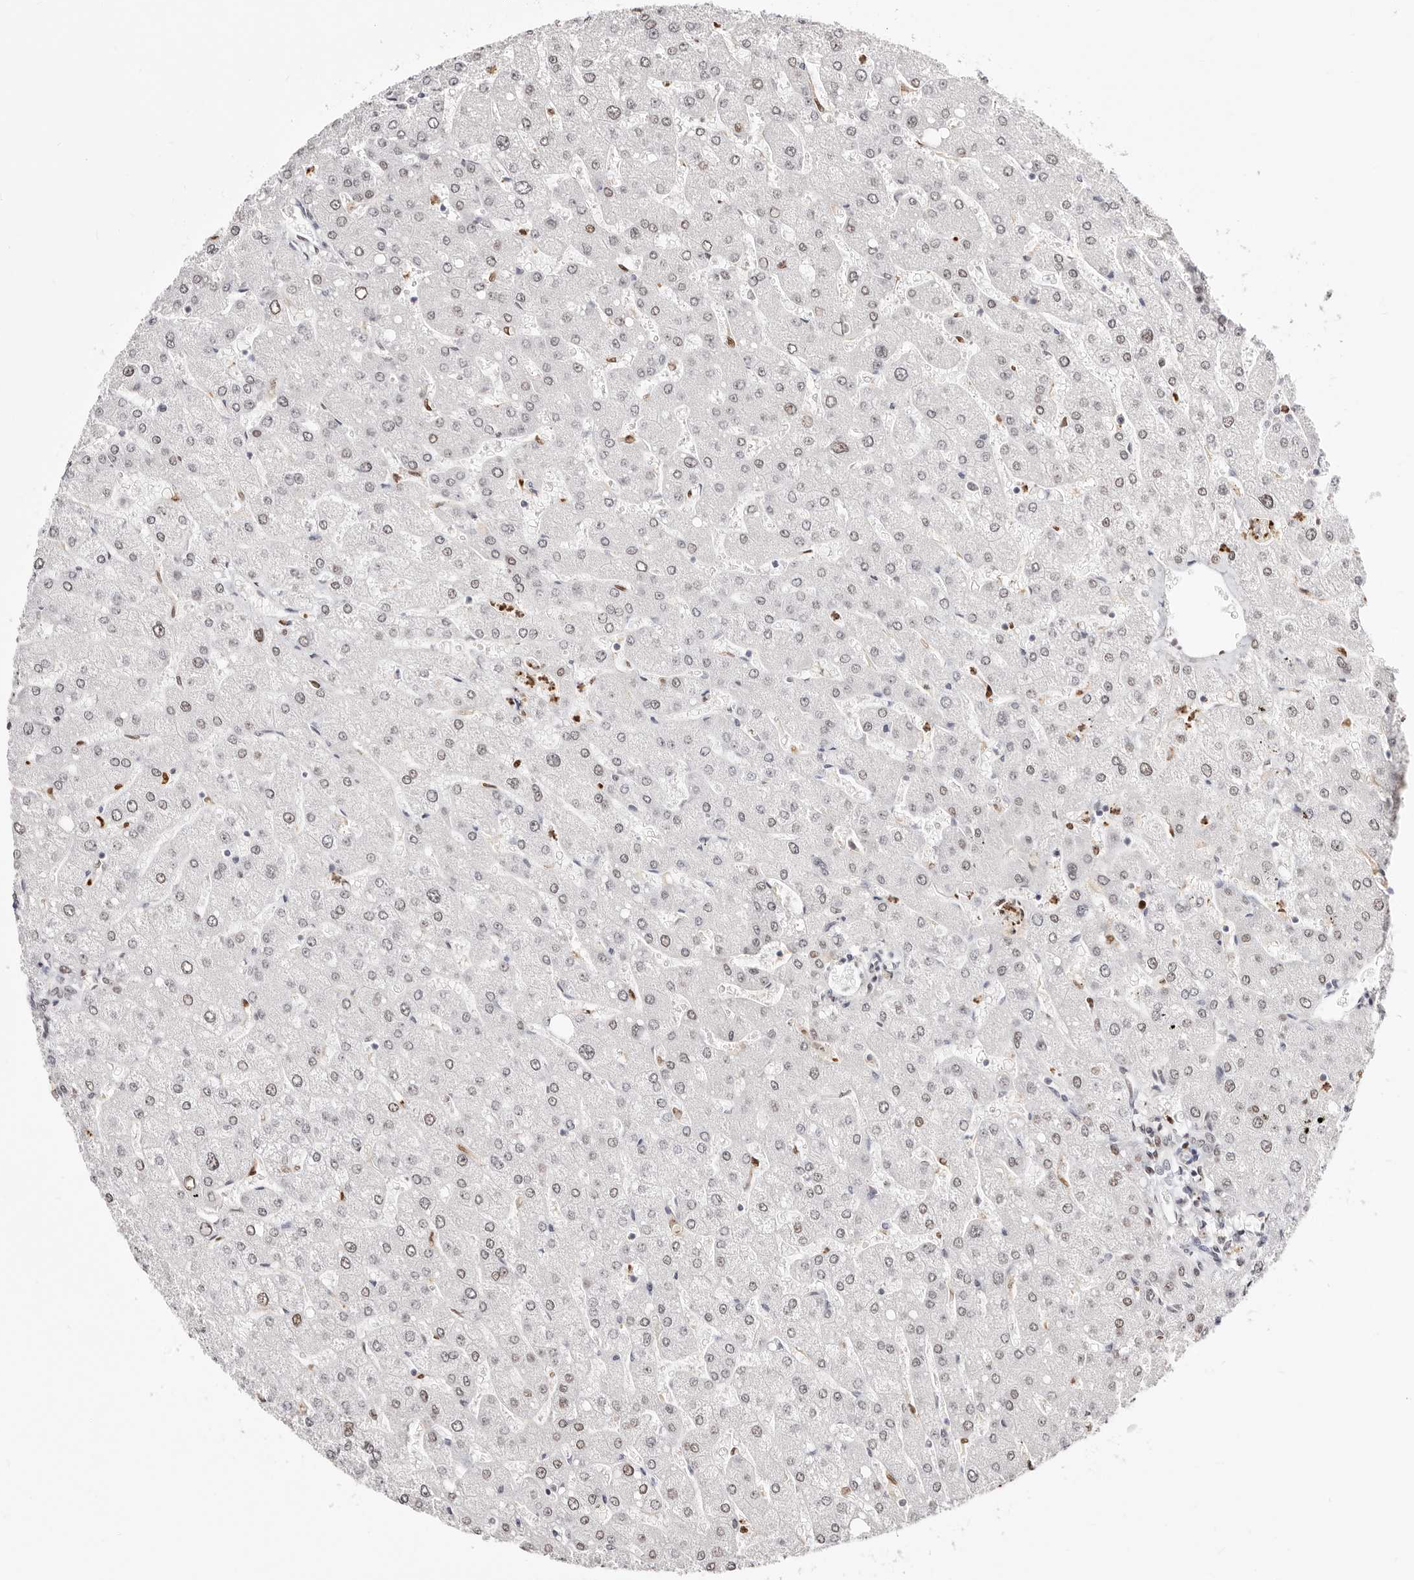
{"staining": {"intensity": "weak", "quantity": "25%-75%", "location": "nuclear"}, "tissue": "liver", "cell_type": "Cholangiocytes", "image_type": "normal", "snomed": [{"axis": "morphology", "description": "Normal tissue, NOS"}, {"axis": "topography", "description": "Liver"}], "caption": "Cholangiocytes display low levels of weak nuclear expression in about 25%-75% of cells in unremarkable liver. The staining was performed using DAB (3,3'-diaminobenzidine) to visualize the protein expression in brown, while the nuclei were stained in blue with hematoxylin (Magnification: 20x).", "gene": "TKT", "patient": {"sex": "male", "age": 55}}